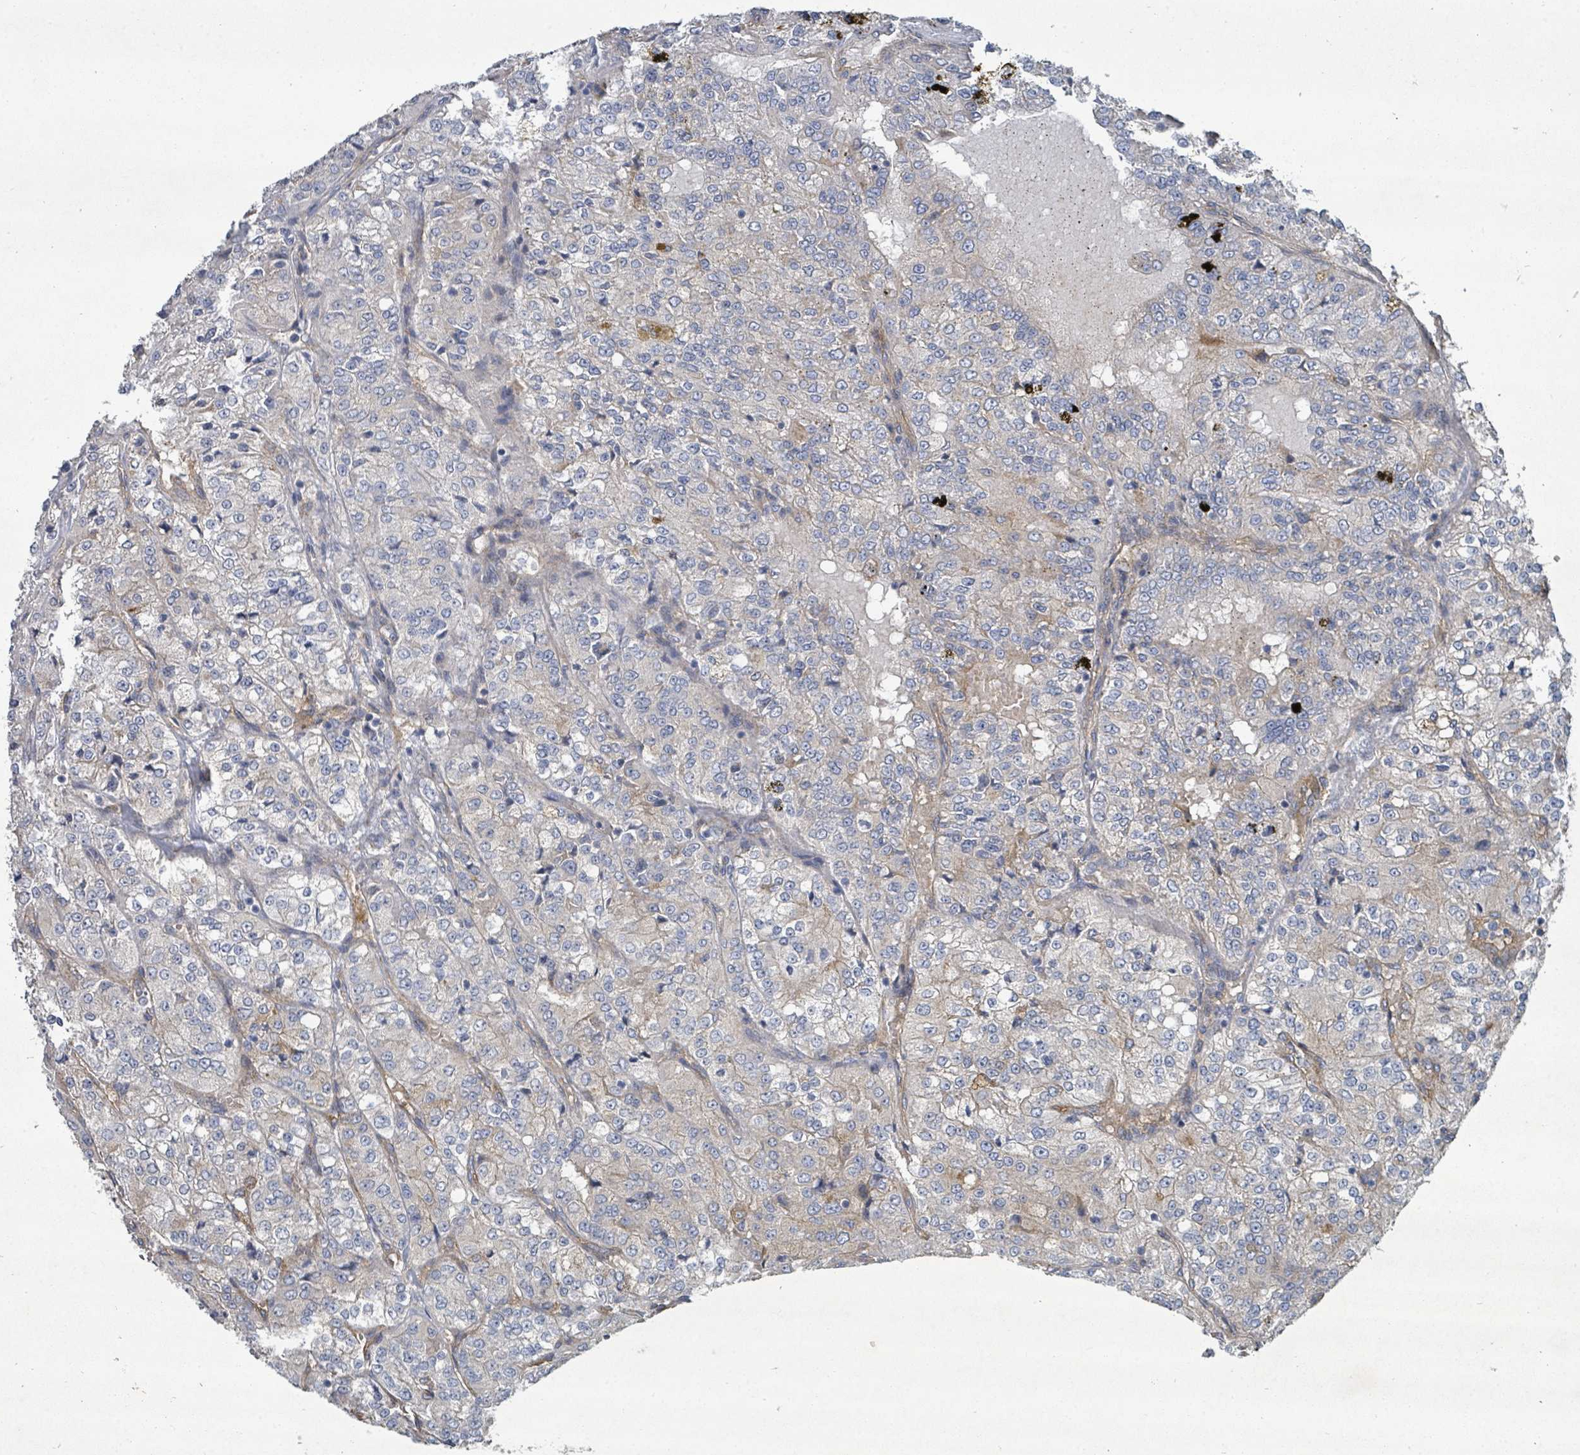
{"staining": {"intensity": "negative", "quantity": "none", "location": "none"}, "tissue": "renal cancer", "cell_type": "Tumor cells", "image_type": "cancer", "snomed": [{"axis": "morphology", "description": "Adenocarcinoma, NOS"}, {"axis": "topography", "description": "Kidney"}], "caption": "A high-resolution image shows immunohistochemistry staining of adenocarcinoma (renal), which demonstrates no significant staining in tumor cells.", "gene": "IFIT1", "patient": {"sex": "female", "age": 63}}